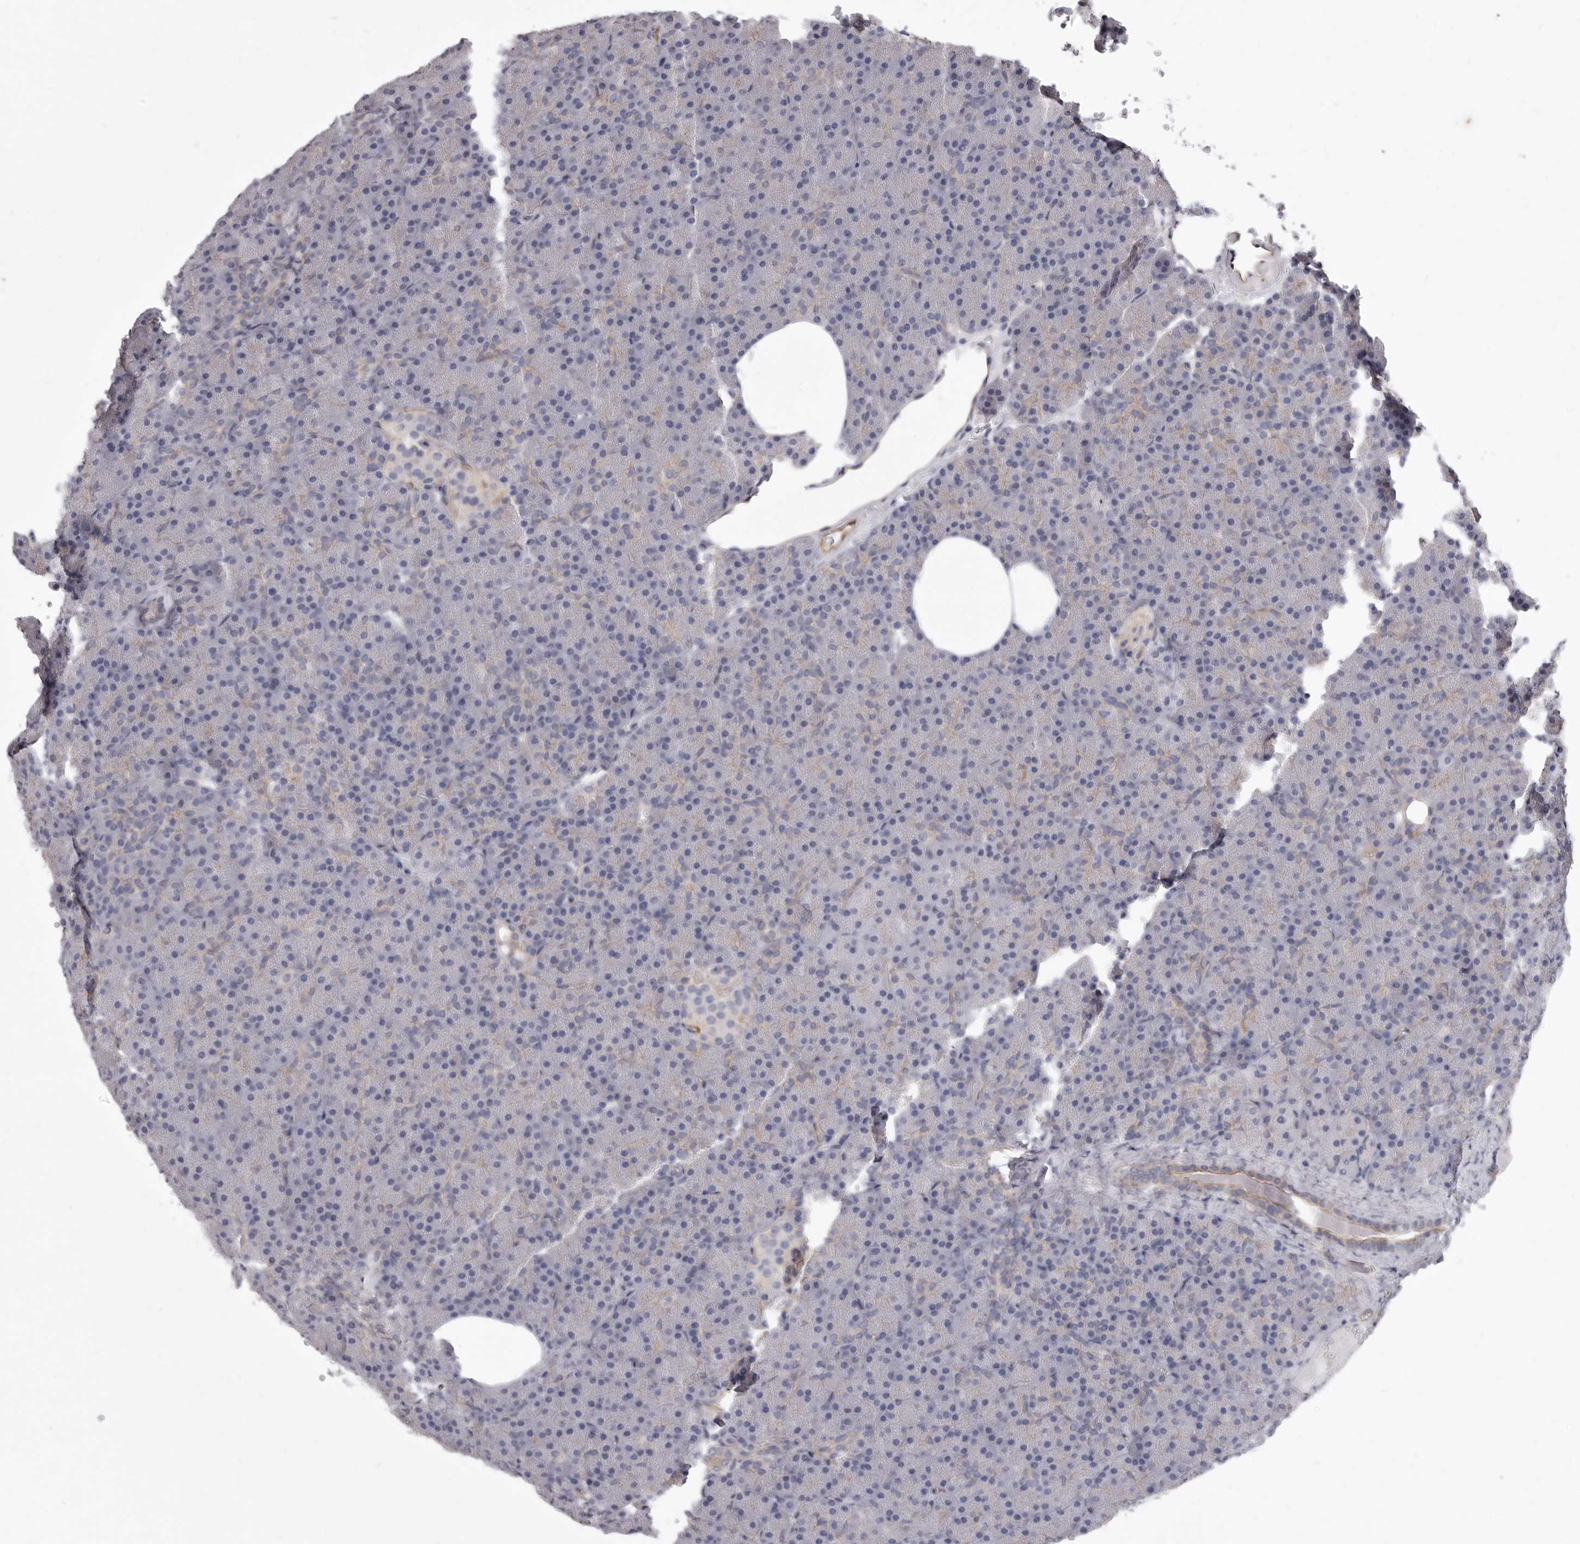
{"staining": {"intensity": "weak", "quantity": "<25%", "location": "cytoplasmic/membranous"}, "tissue": "pancreas", "cell_type": "Exocrine glandular cells", "image_type": "normal", "snomed": [{"axis": "morphology", "description": "Normal tissue, NOS"}, {"axis": "morphology", "description": "Carcinoid, malignant, NOS"}, {"axis": "topography", "description": "Pancreas"}], "caption": "This is a micrograph of immunohistochemistry staining of benign pancreas, which shows no positivity in exocrine glandular cells.", "gene": "P2RX6", "patient": {"sex": "female", "age": 35}}